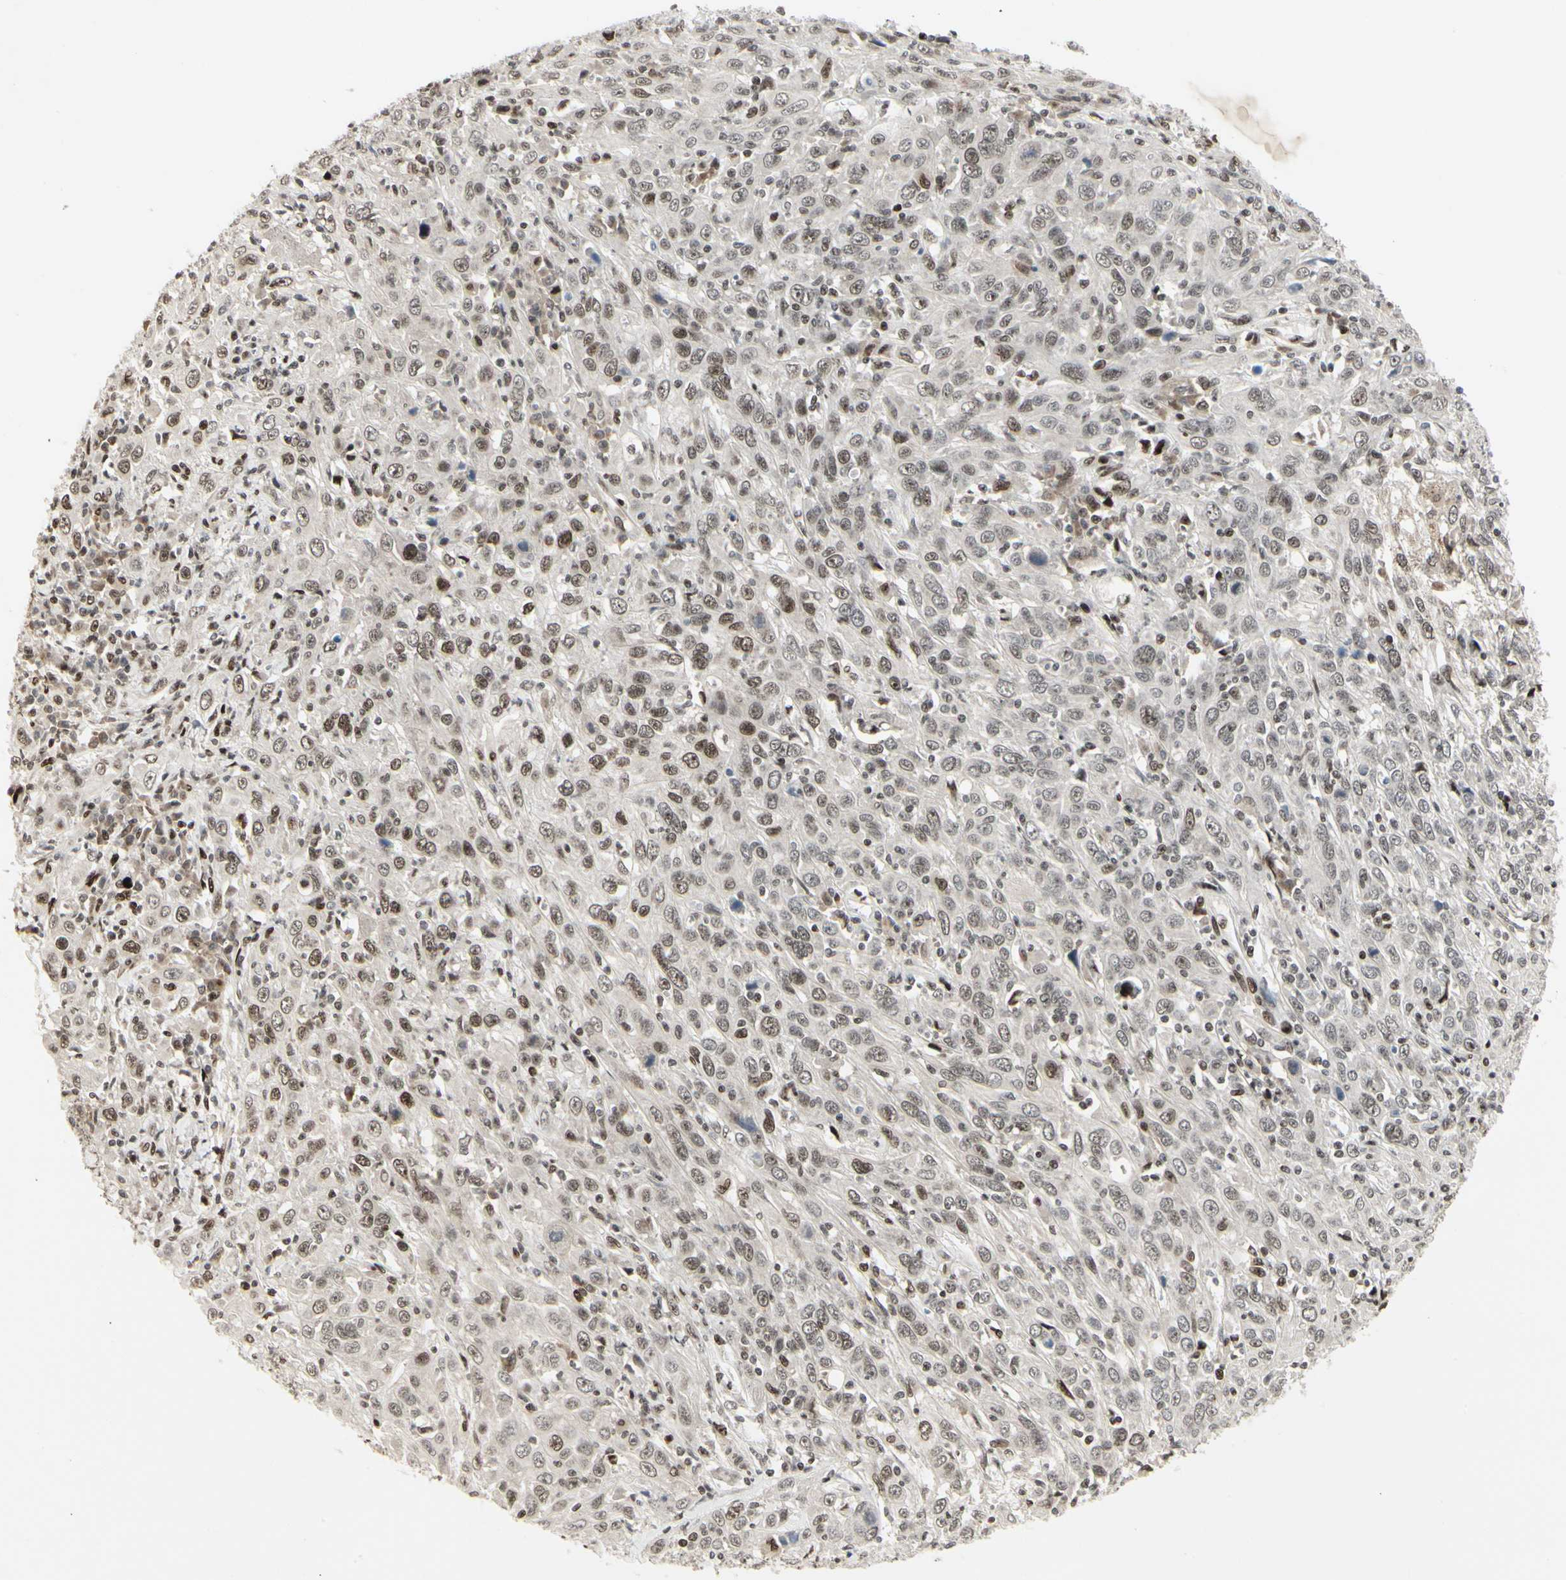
{"staining": {"intensity": "moderate", "quantity": "25%-75%", "location": "nuclear"}, "tissue": "cervical cancer", "cell_type": "Tumor cells", "image_type": "cancer", "snomed": [{"axis": "morphology", "description": "Squamous cell carcinoma, NOS"}, {"axis": "topography", "description": "Cervix"}], "caption": "Cervical squamous cell carcinoma was stained to show a protein in brown. There is medium levels of moderate nuclear positivity in approximately 25%-75% of tumor cells.", "gene": "FOXJ2", "patient": {"sex": "female", "age": 46}}